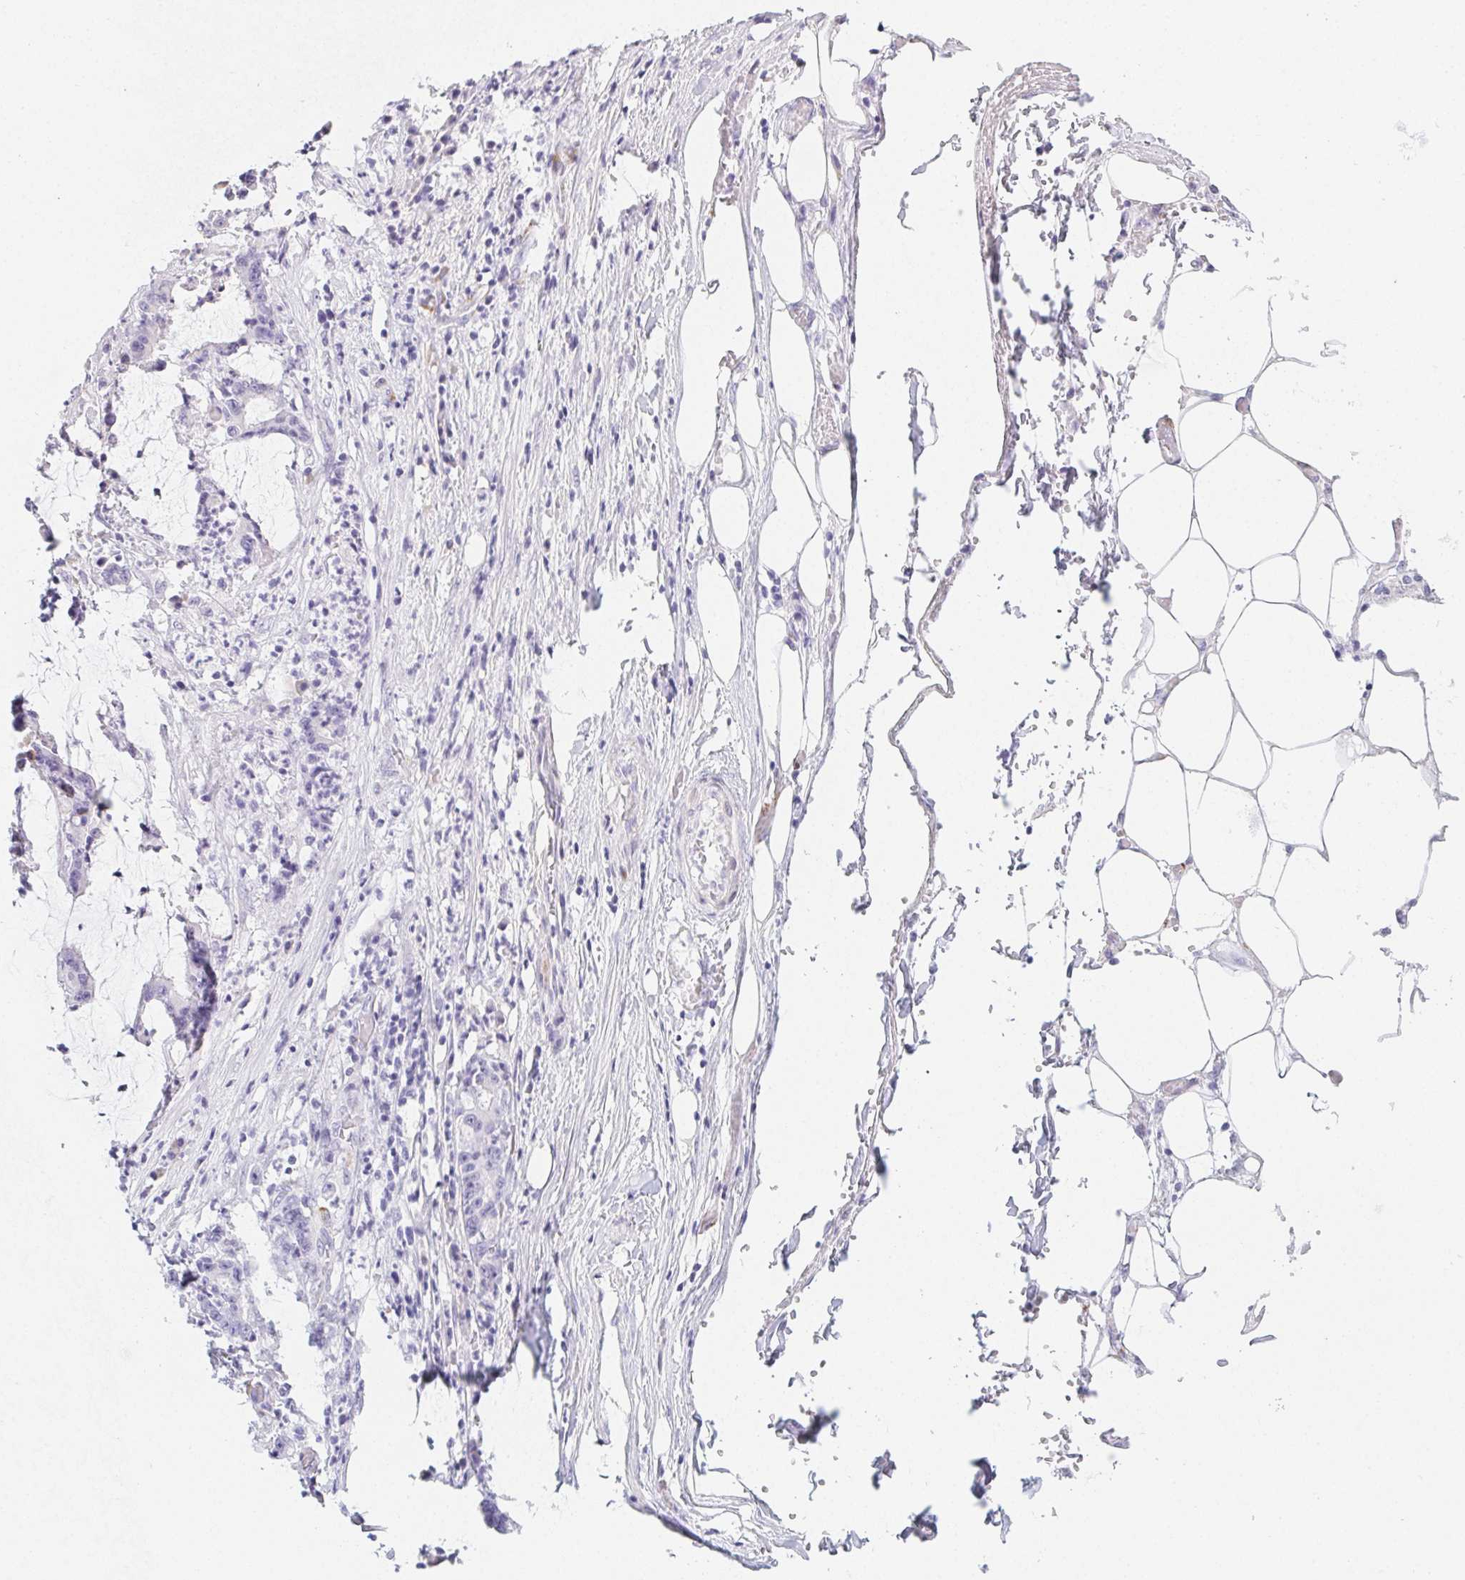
{"staining": {"intensity": "negative", "quantity": "none", "location": "none"}, "tissue": "stomach cancer", "cell_type": "Tumor cells", "image_type": "cancer", "snomed": [{"axis": "morphology", "description": "Adenocarcinoma, NOS"}, {"axis": "topography", "description": "Stomach, upper"}], "caption": "Immunohistochemical staining of human stomach adenocarcinoma exhibits no significant expression in tumor cells.", "gene": "HRC", "patient": {"sex": "male", "age": 68}}